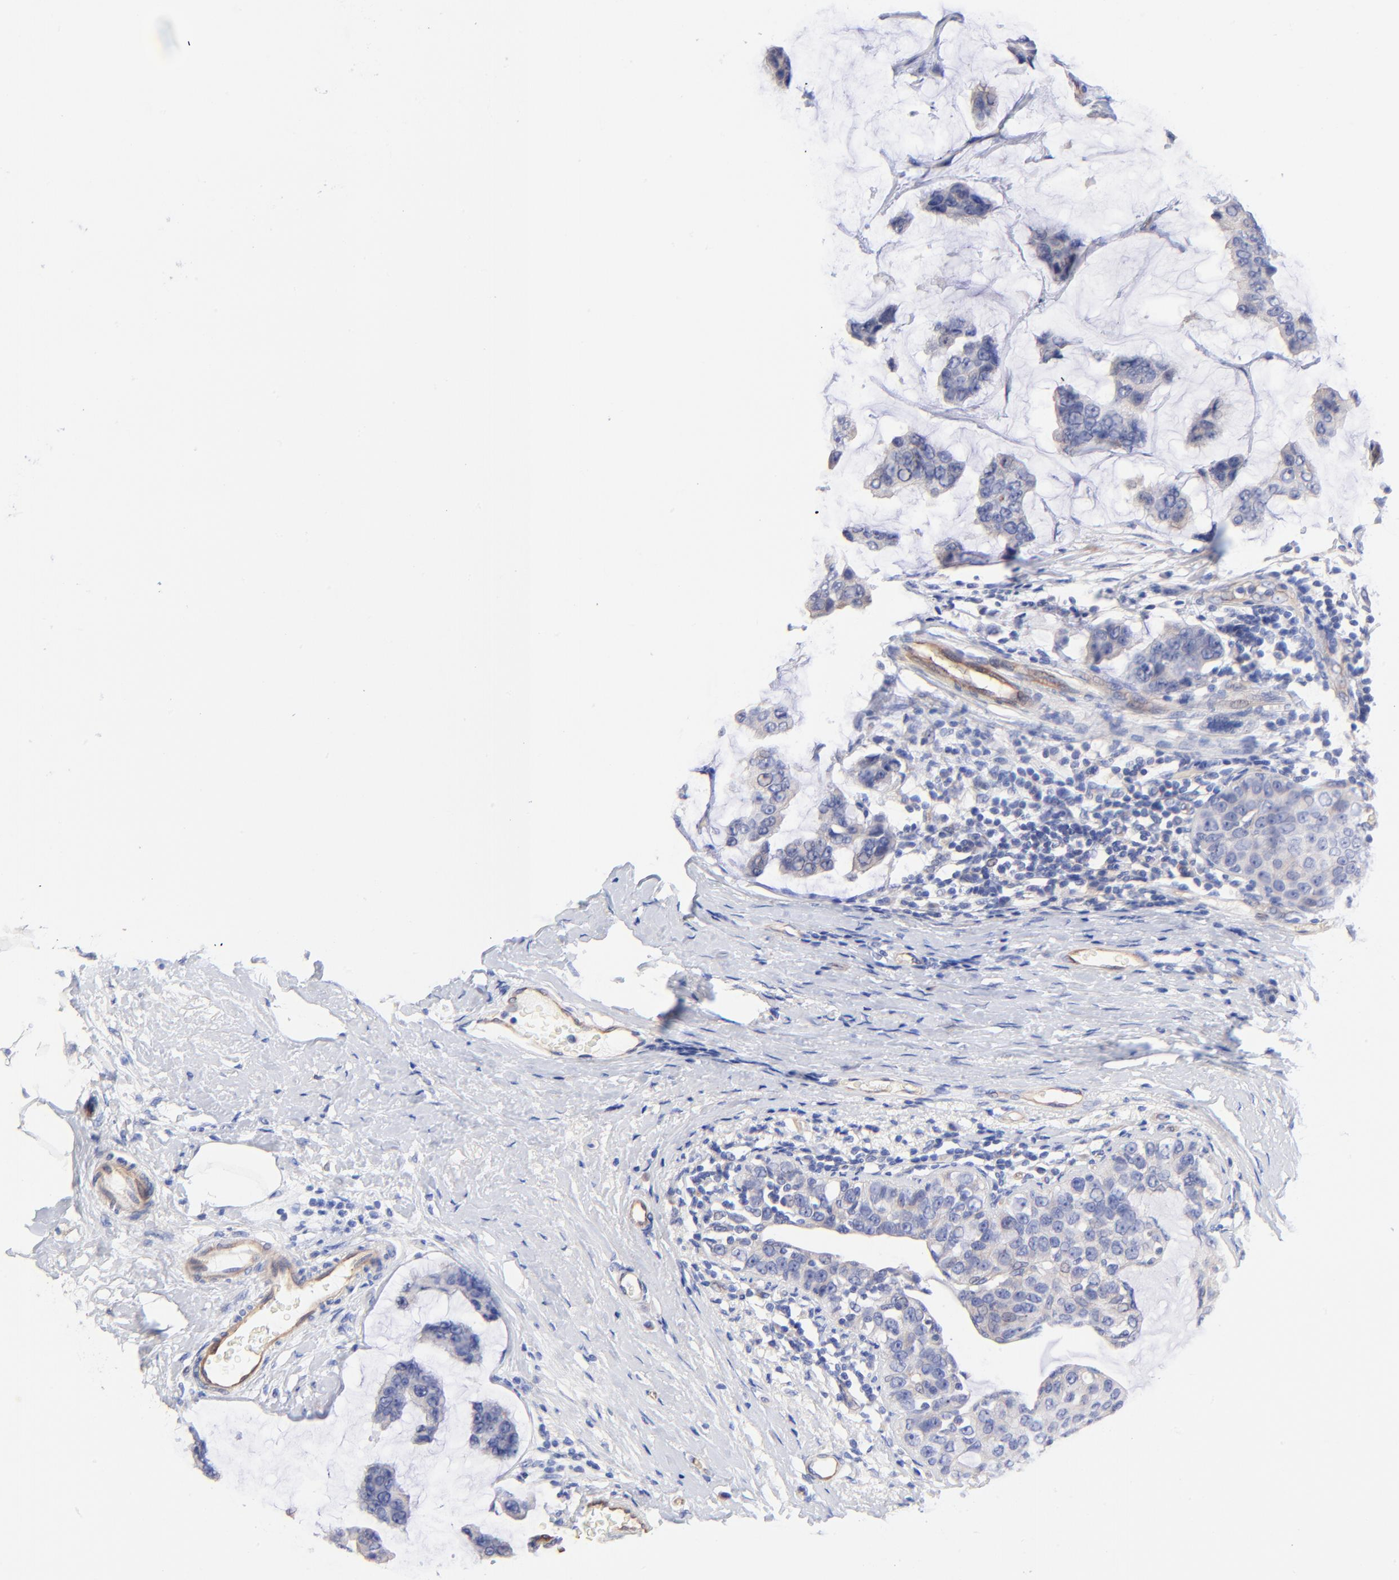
{"staining": {"intensity": "weak", "quantity": "25%-75%", "location": "cytoplasmic/membranous"}, "tissue": "breast cancer", "cell_type": "Tumor cells", "image_type": "cancer", "snomed": [{"axis": "morphology", "description": "Normal tissue, NOS"}, {"axis": "morphology", "description": "Duct carcinoma"}, {"axis": "topography", "description": "Breast"}], "caption": "Tumor cells display low levels of weak cytoplasmic/membranous staining in about 25%-75% of cells in human breast cancer (invasive ductal carcinoma).", "gene": "SLC44A2", "patient": {"sex": "female", "age": 50}}